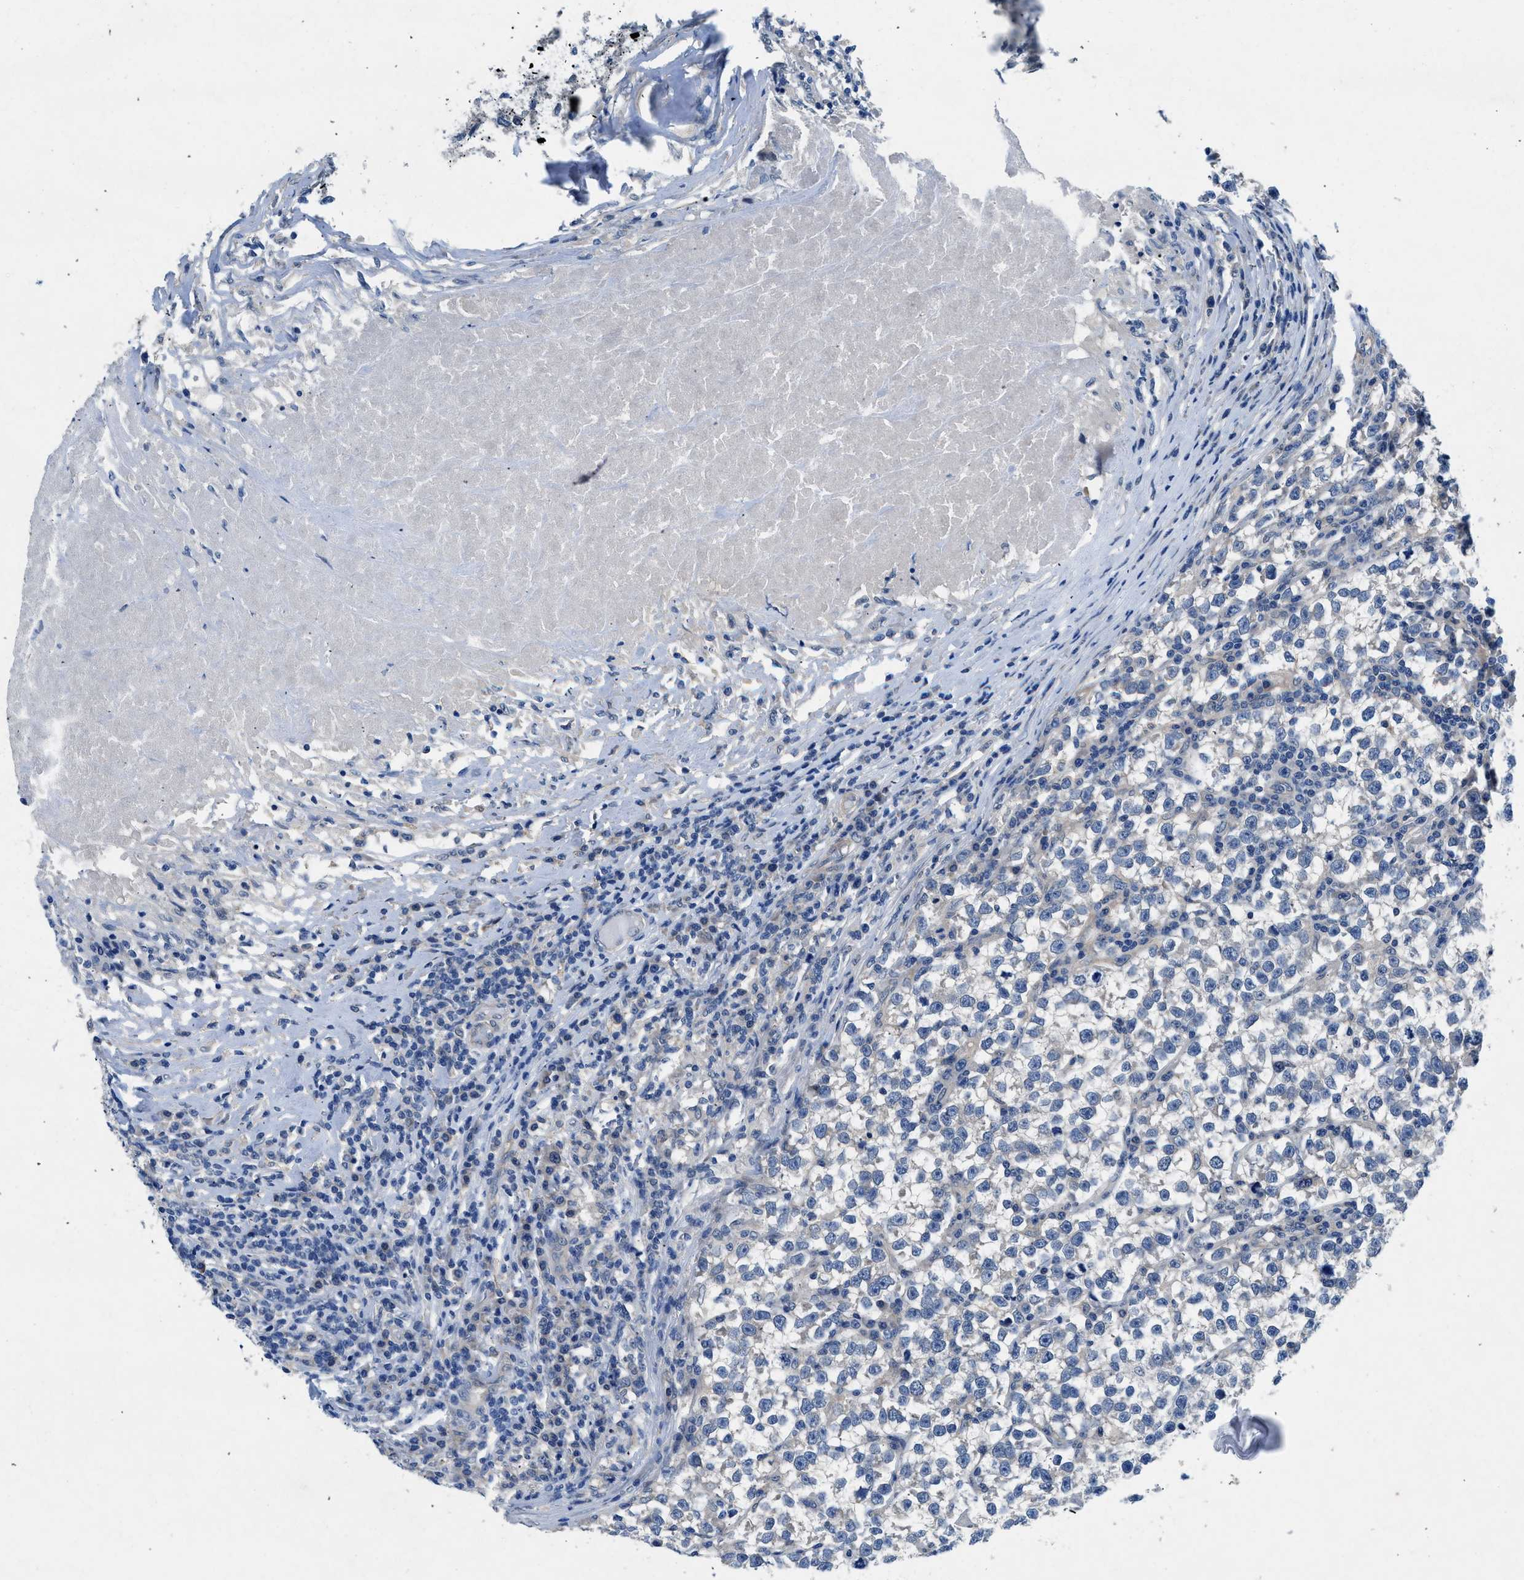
{"staining": {"intensity": "negative", "quantity": "none", "location": "none"}, "tissue": "testis cancer", "cell_type": "Tumor cells", "image_type": "cancer", "snomed": [{"axis": "morphology", "description": "Normal tissue, NOS"}, {"axis": "morphology", "description": "Seminoma, NOS"}, {"axis": "topography", "description": "Testis"}], "caption": "Immunohistochemistry of human testis seminoma demonstrates no expression in tumor cells. (DAB (3,3'-diaminobenzidine) immunohistochemistry with hematoxylin counter stain).", "gene": "COPS2", "patient": {"sex": "male", "age": 43}}